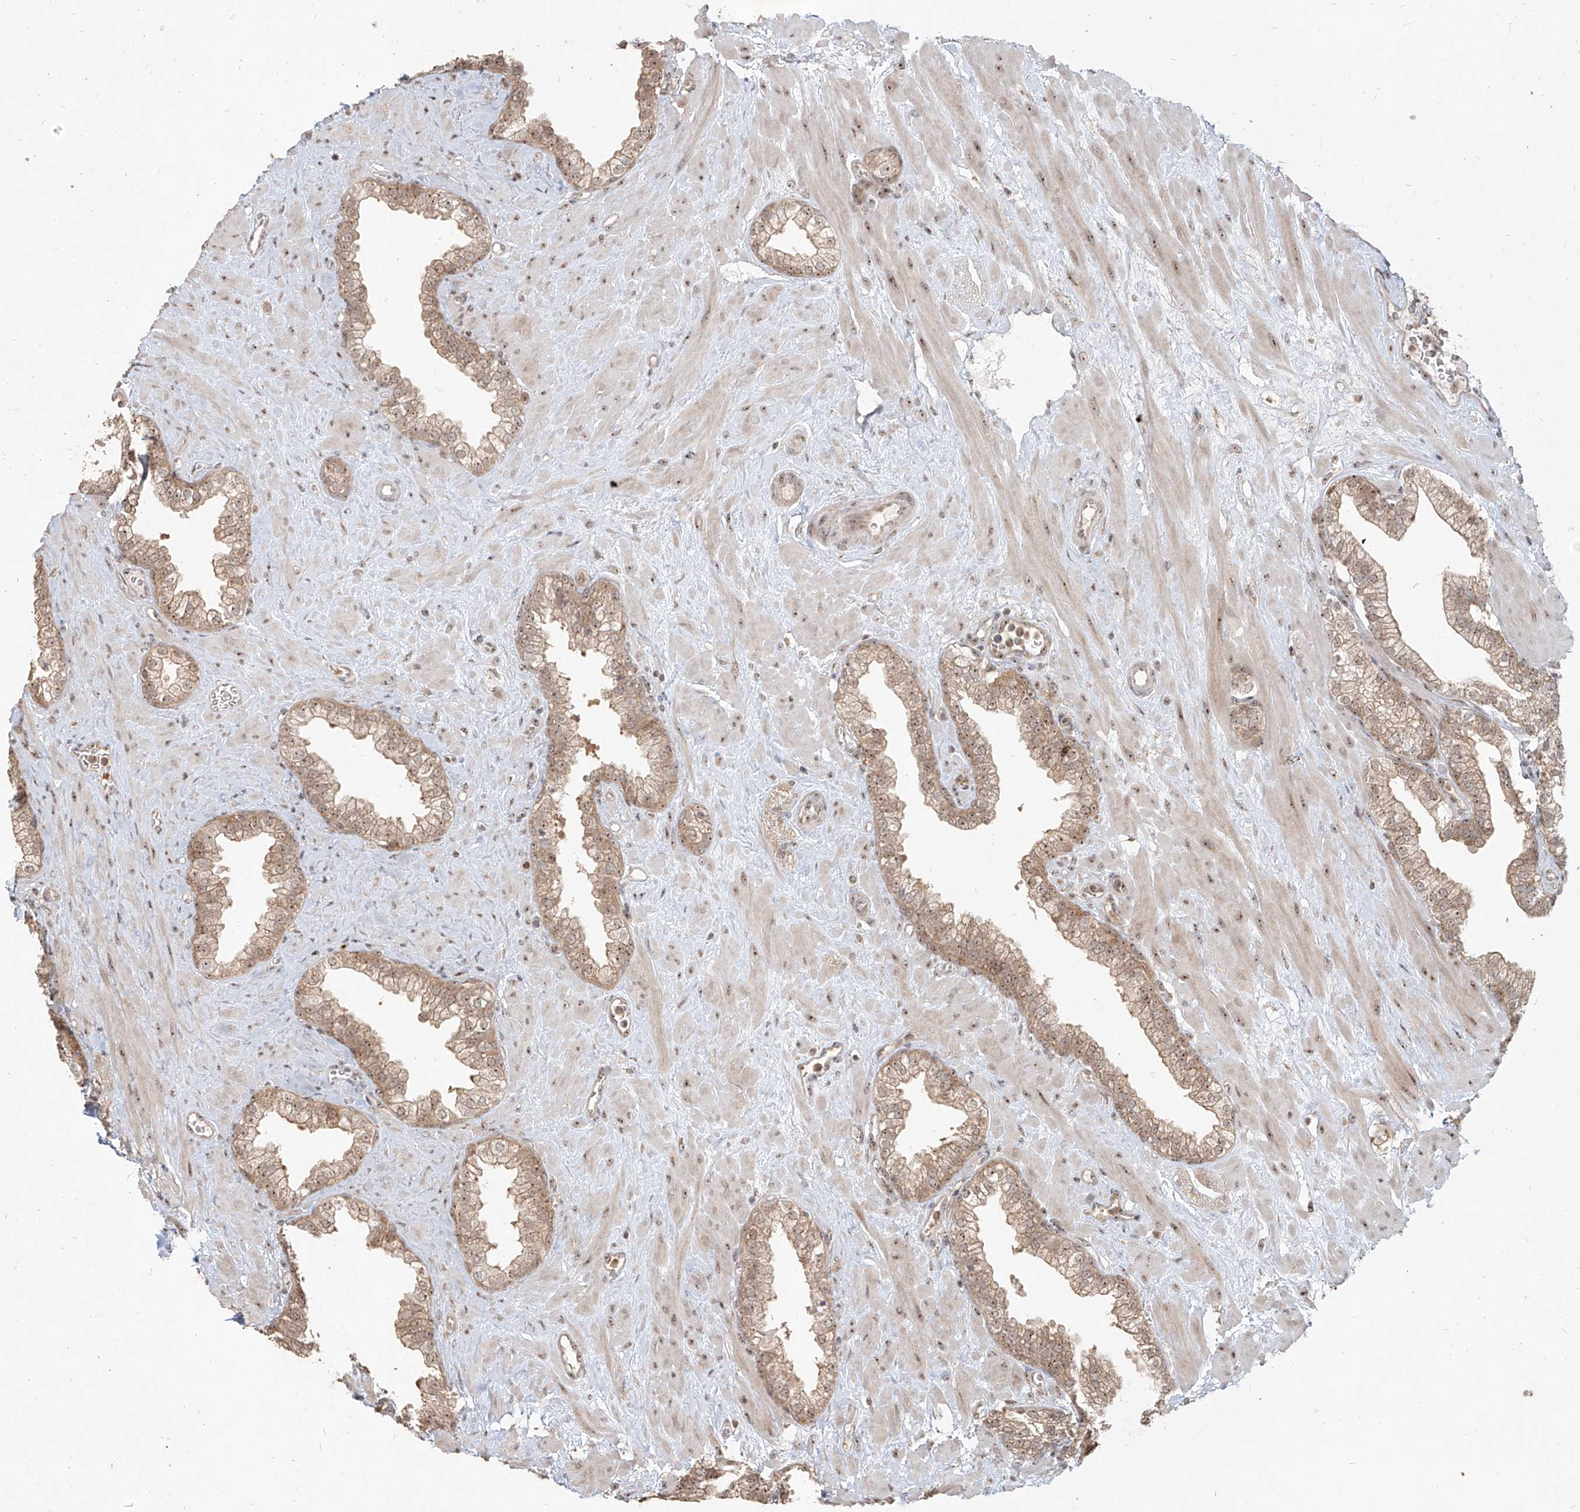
{"staining": {"intensity": "moderate", "quantity": ">75%", "location": "cytoplasmic/membranous,nuclear"}, "tissue": "prostate", "cell_type": "Glandular cells", "image_type": "normal", "snomed": [{"axis": "morphology", "description": "Normal tissue, NOS"}, {"axis": "morphology", "description": "Urothelial carcinoma, Low grade"}, {"axis": "topography", "description": "Urinary bladder"}, {"axis": "topography", "description": "Prostate"}], "caption": "IHC micrograph of benign prostate: prostate stained using immunohistochemistry (IHC) reveals medium levels of moderate protein expression localized specifically in the cytoplasmic/membranous,nuclear of glandular cells, appearing as a cytoplasmic/membranous,nuclear brown color.", "gene": "BYSL", "patient": {"sex": "male", "age": 60}}